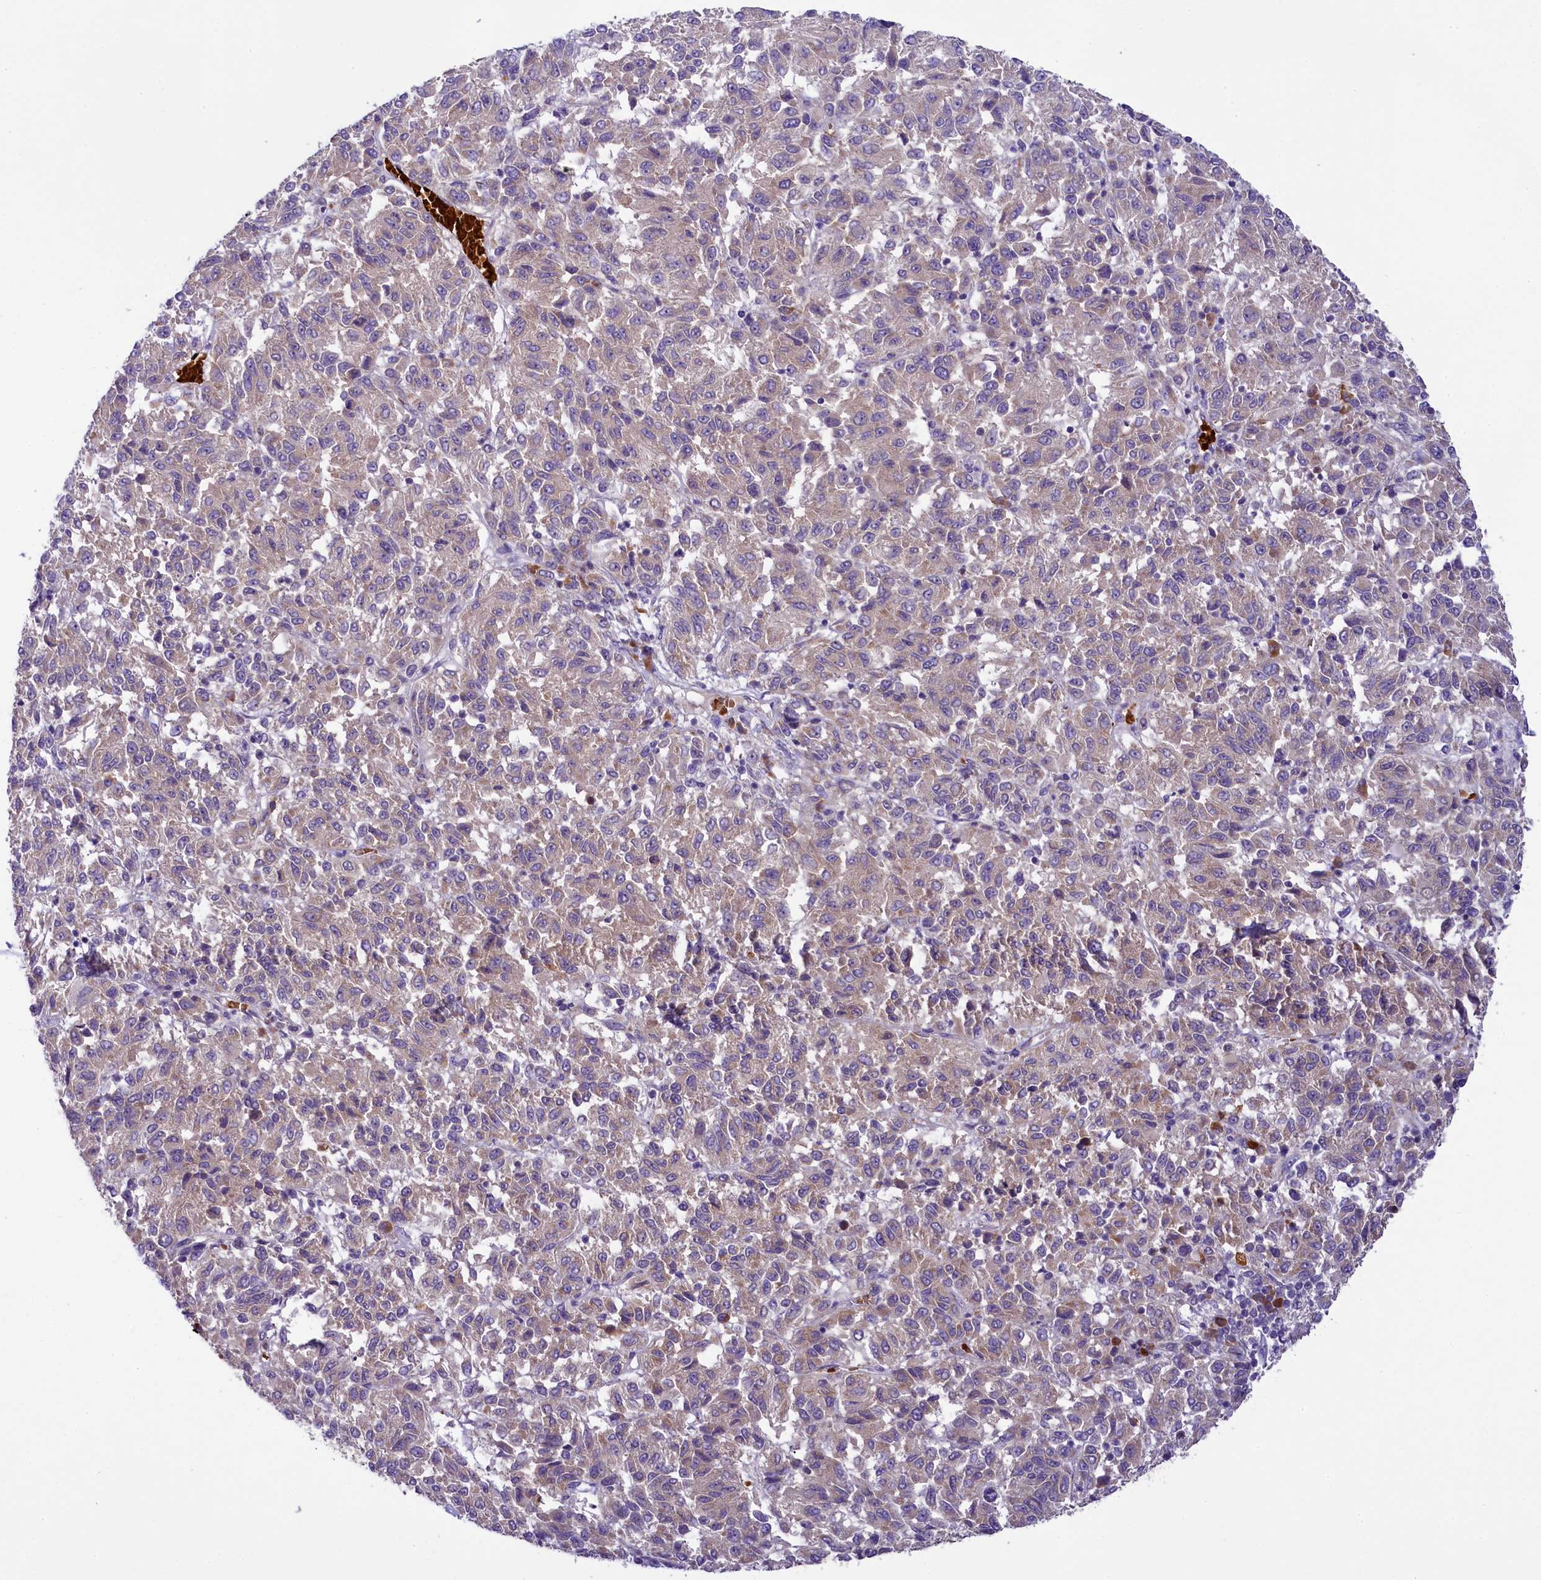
{"staining": {"intensity": "weak", "quantity": ">75%", "location": "cytoplasmic/membranous"}, "tissue": "melanoma", "cell_type": "Tumor cells", "image_type": "cancer", "snomed": [{"axis": "morphology", "description": "Malignant melanoma, Metastatic site"}, {"axis": "topography", "description": "Lung"}], "caption": "Immunohistochemical staining of melanoma displays weak cytoplasmic/membranous protein positivity in about >75% of tumor cells.", "gene": "LARP4", "patient": {"sex": "male", "age": 64}}